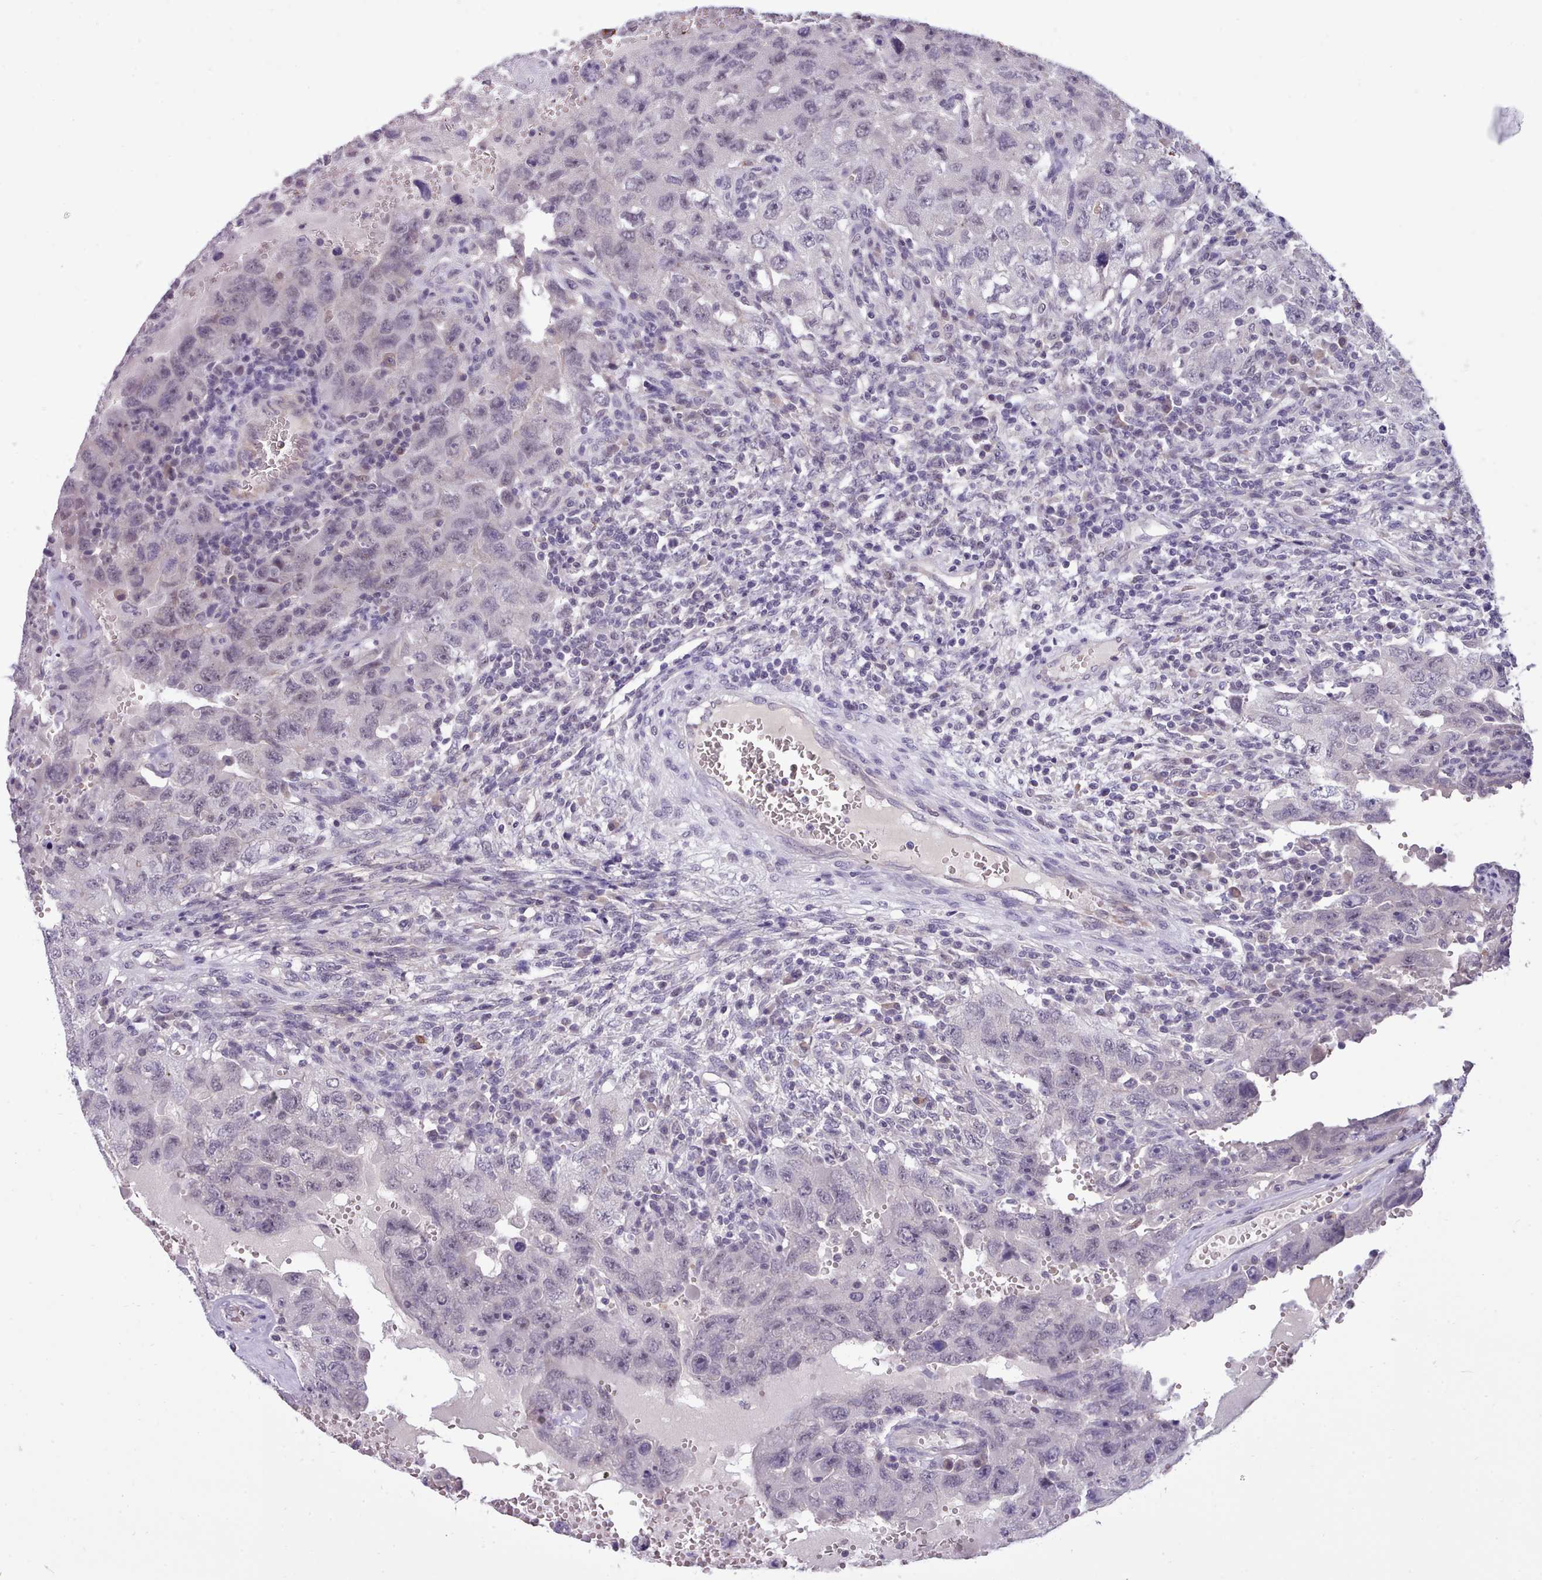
{"staining": {"intensity": "negative", "quantity": "none", "location": "none"}, "tissue": "testis cancer", "cell_type": "Tumor cells", "image_type": "cancer", "snomed": [{"axis": "morphology", "description": "Carcinoma, Embryonal, NOS"}, {"axis": "topography", "description": "Testis"}], "caption": "This is a image of immunohistochemistry (IHC) staining of testis cancer, which shows no expression in tumor cells.", "gene": "KCTD16", "patient": {"sex": "male", "age": 26}}